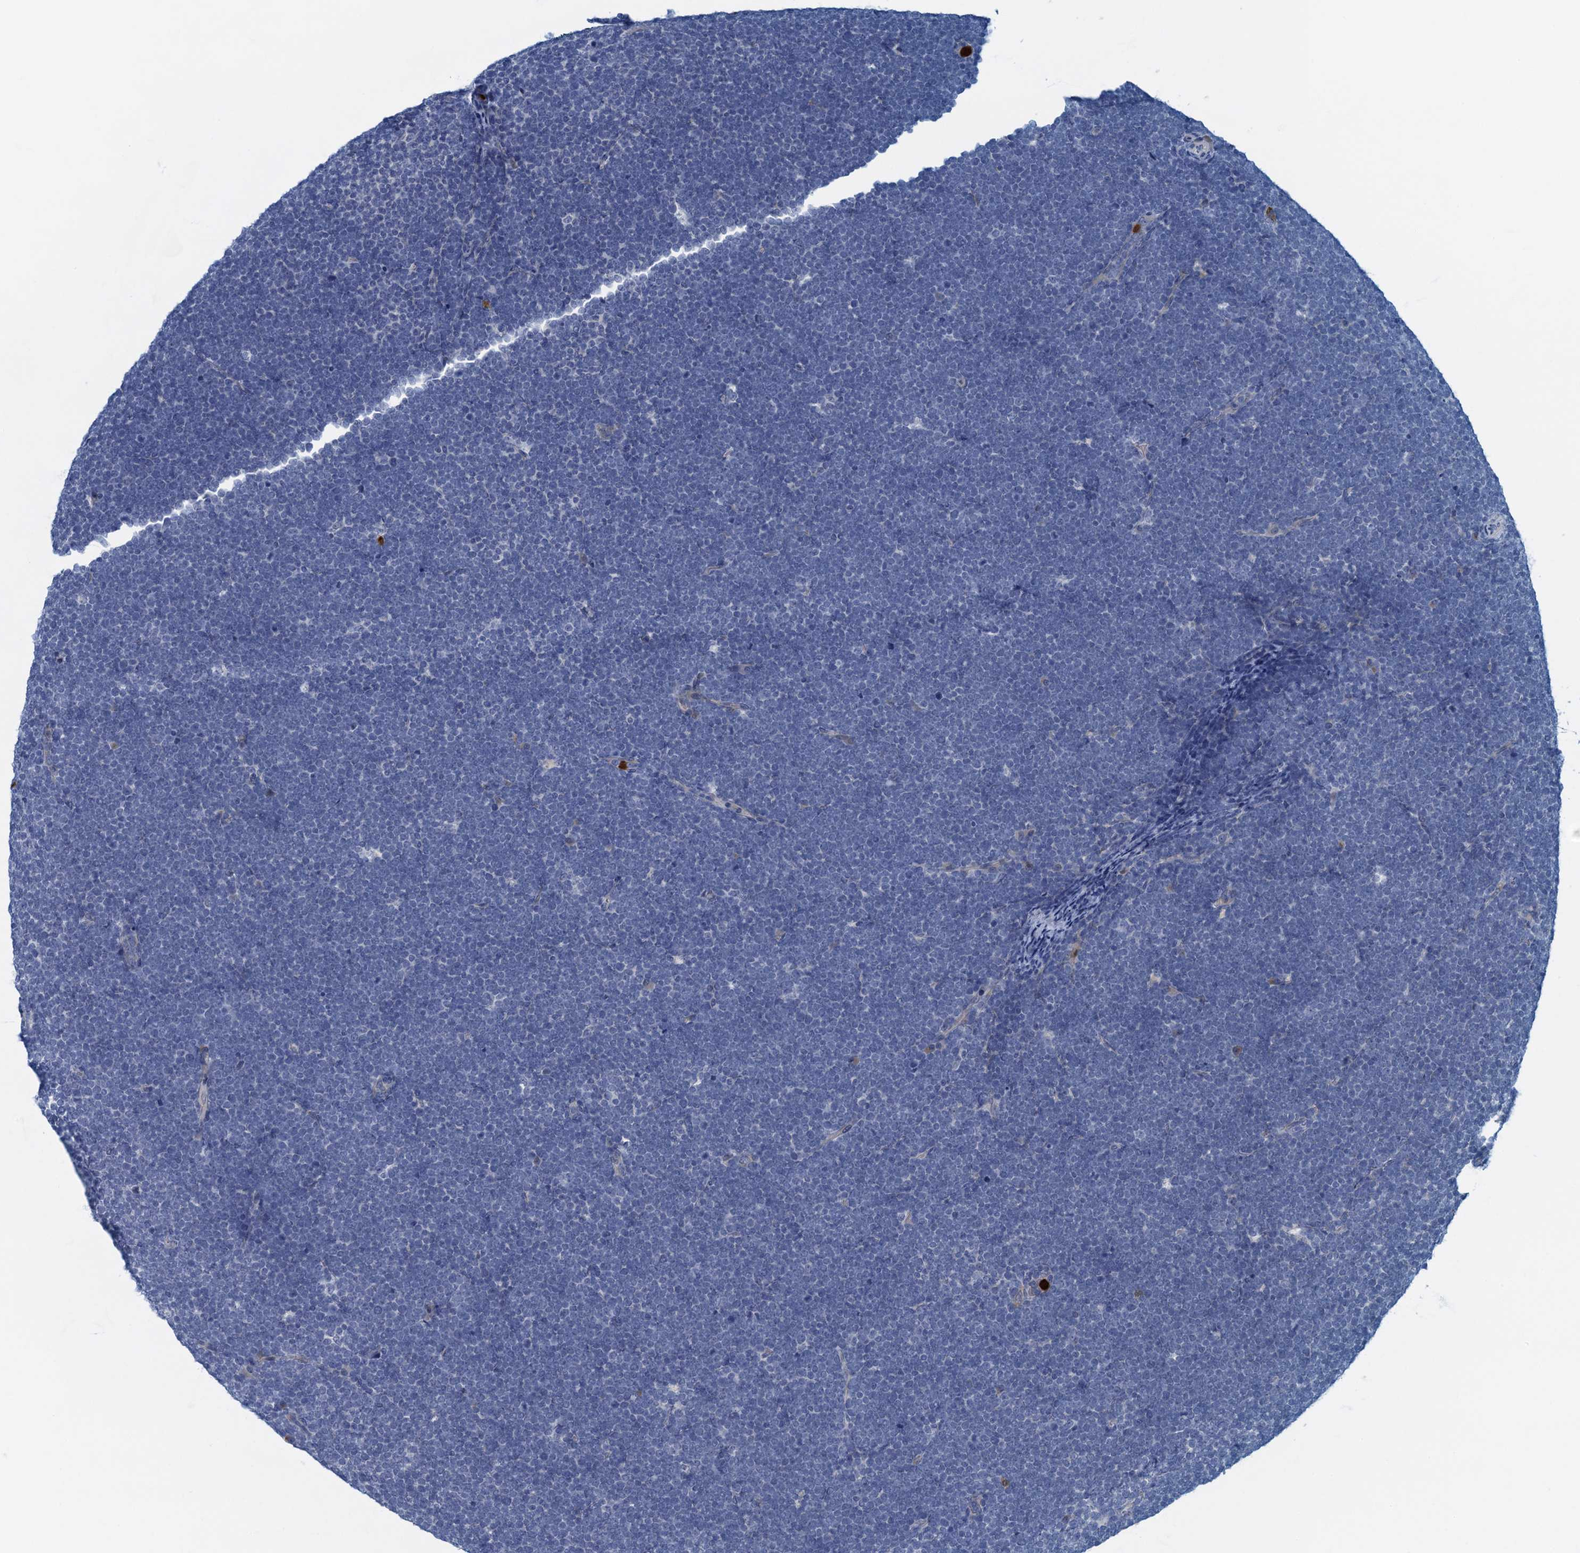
{"staining": {"intensity": "negative", "quantity": "none", "location": "none"}, "tissue": "lymphoma", "cell_type": "Tumor cells", "image_type": "cancer", "snomed": [{"axis": "morphology", "description": "Malignant lymphoma, non-Hodgkin's type, High grade"}, {"axis": "topography", "description": "Lymph node"}], "caption": "High magnification brightfield microscopy of lymphoma stained with DAB (3,3'-diaminobenzidine) (brown) and counterstained with hematoxylin (blue): tumor cells show no significant staining. (DAB (3,3'-diaminobenzidine) immunohistochemistry, high magnification).", "gene": "ANKDD1A", "patient": {"sex": "male", "age": 13}}